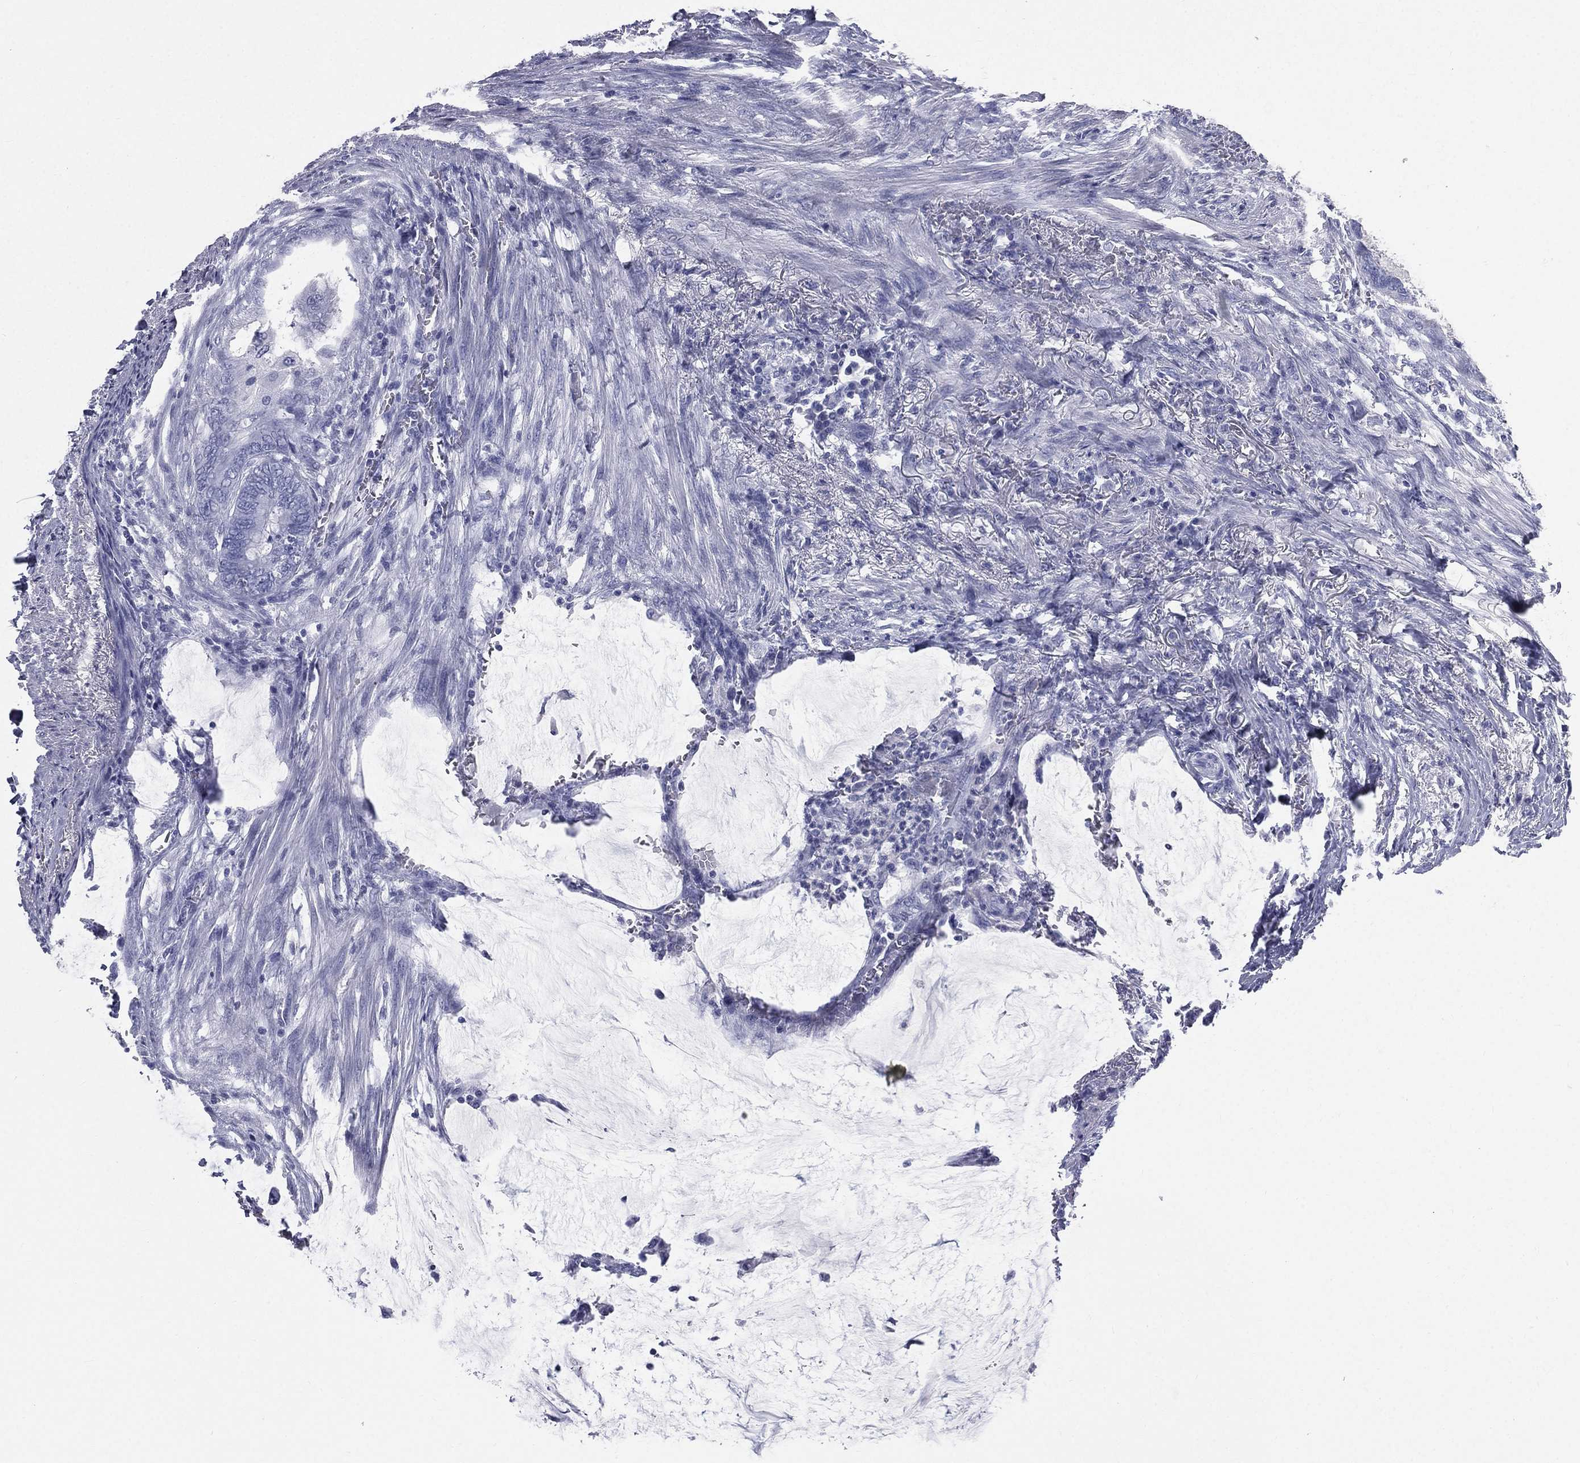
{"staining": {"intensity": "negative", "quantity": "none", "location": "none"}, "tissue": "colorectal cancer", "cell_type": "Tumor cells", "image_type": "cancer", "snomed": [{"axis": "morphology", "description": "Normal tissue, NOS"}, {"axis": "morphology", "description": "Adenocarcinoma, NOS"}, {"axis": "topography", "description": "Rectum"}, {"axis": "topography", "description": "Peripheral nerve tissue"}], "caption": "Colorectal cancer was stained to show a protein in brown. There is no significant expression in tumor cells.", "gene": "HP", "patient": {"sex": "male", "age": 92}}